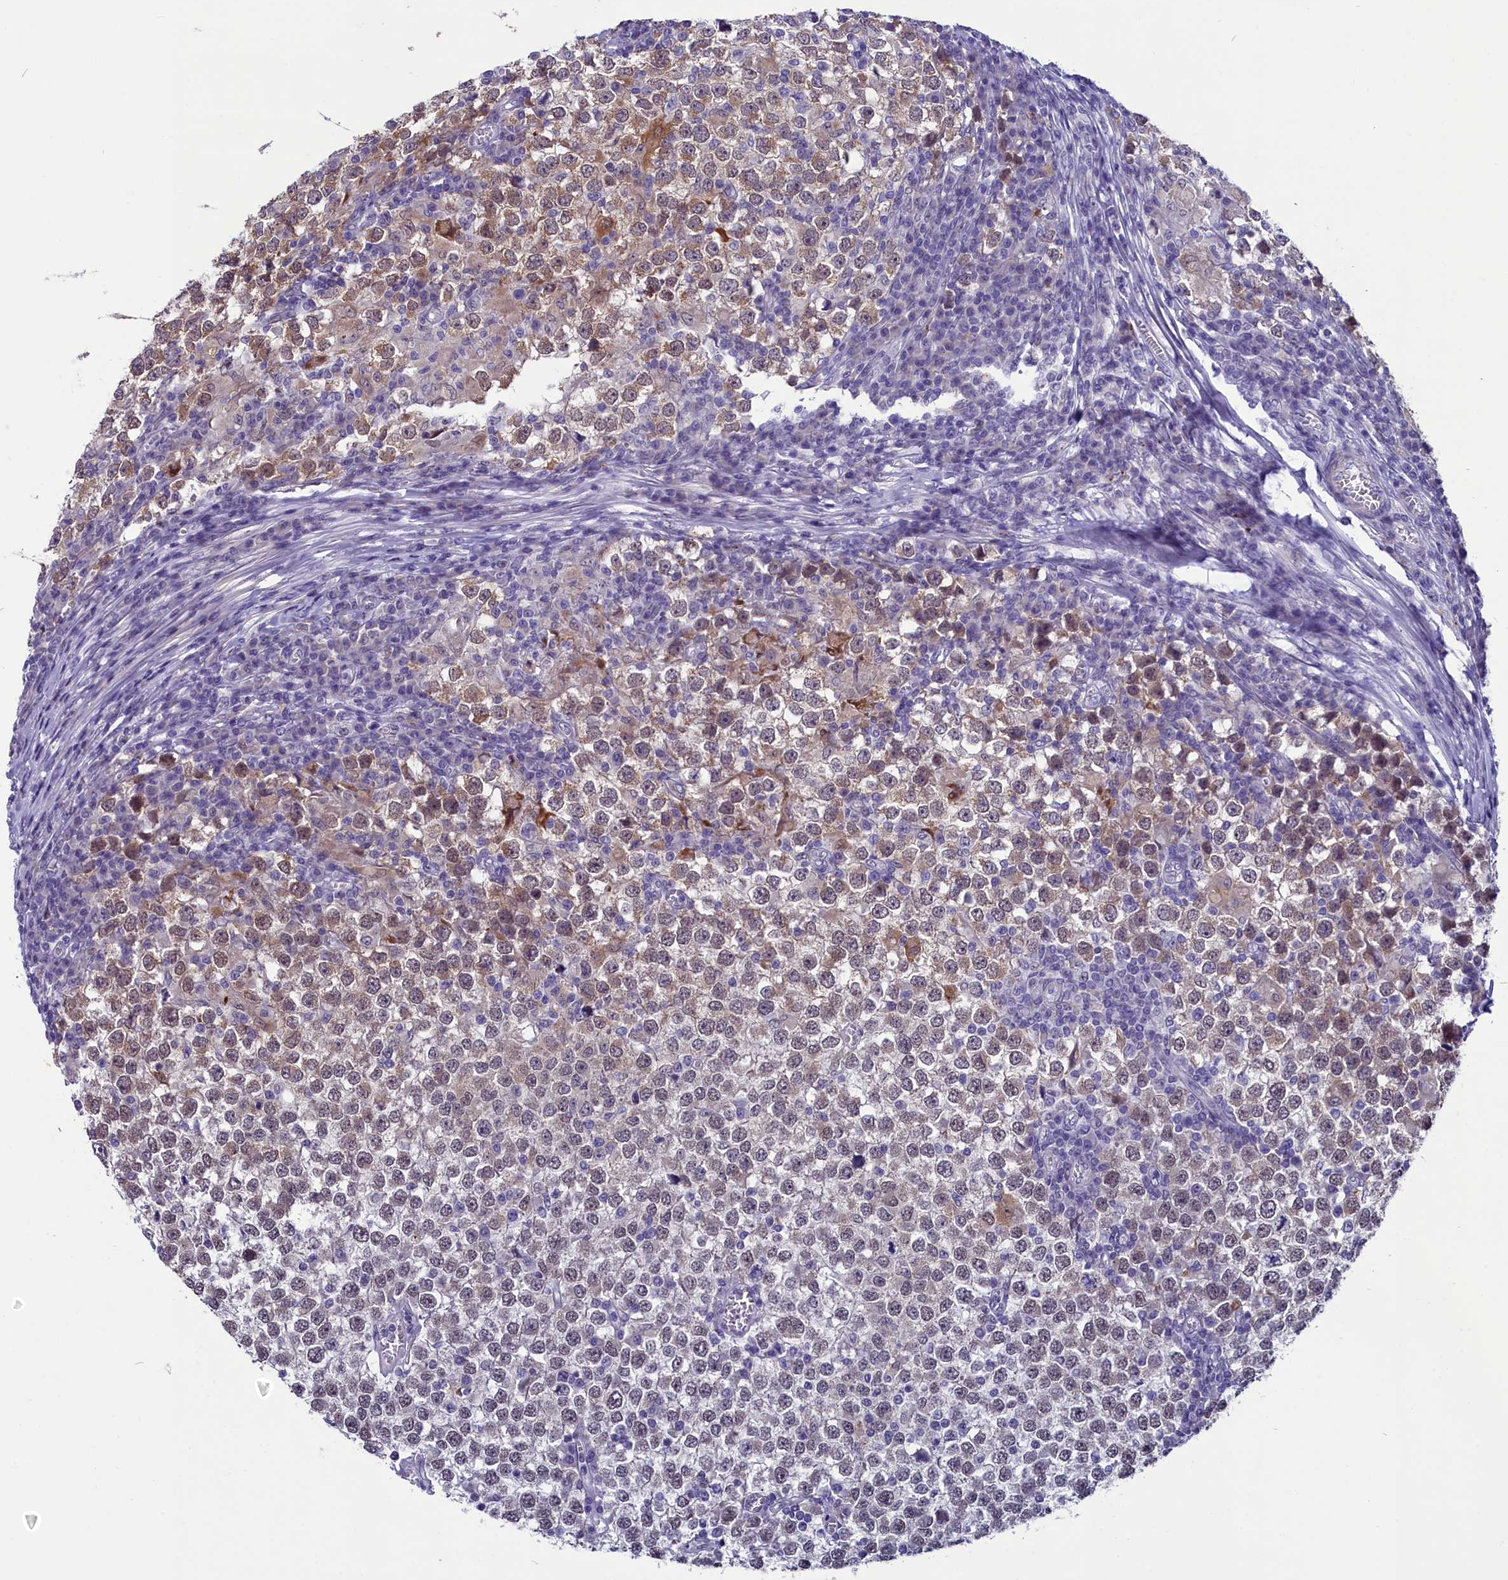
{"staining": {"intensity": "weak", "quantity": "25%-75%", "location": "cytoplasmic/membranous,nuclear"}, "tissue": "testis cancer", "cell_type": "Tumor cells", "image_type": "cancer", "snomed": [{"axis": "morphology", "description": "Seminoma, NOS"}, {"axis": "topography", "description": "Testis"}], "caption": "Immunohistochemistry image of human testis cancer stained for a protein (brown), which exhibits low levels of weak cytoplasmic/membranous and nuclear staining in approximately 25%-75% of tumor cells.", "gene": "SCD5", "patient": {"sex": "male", "age": 65}}